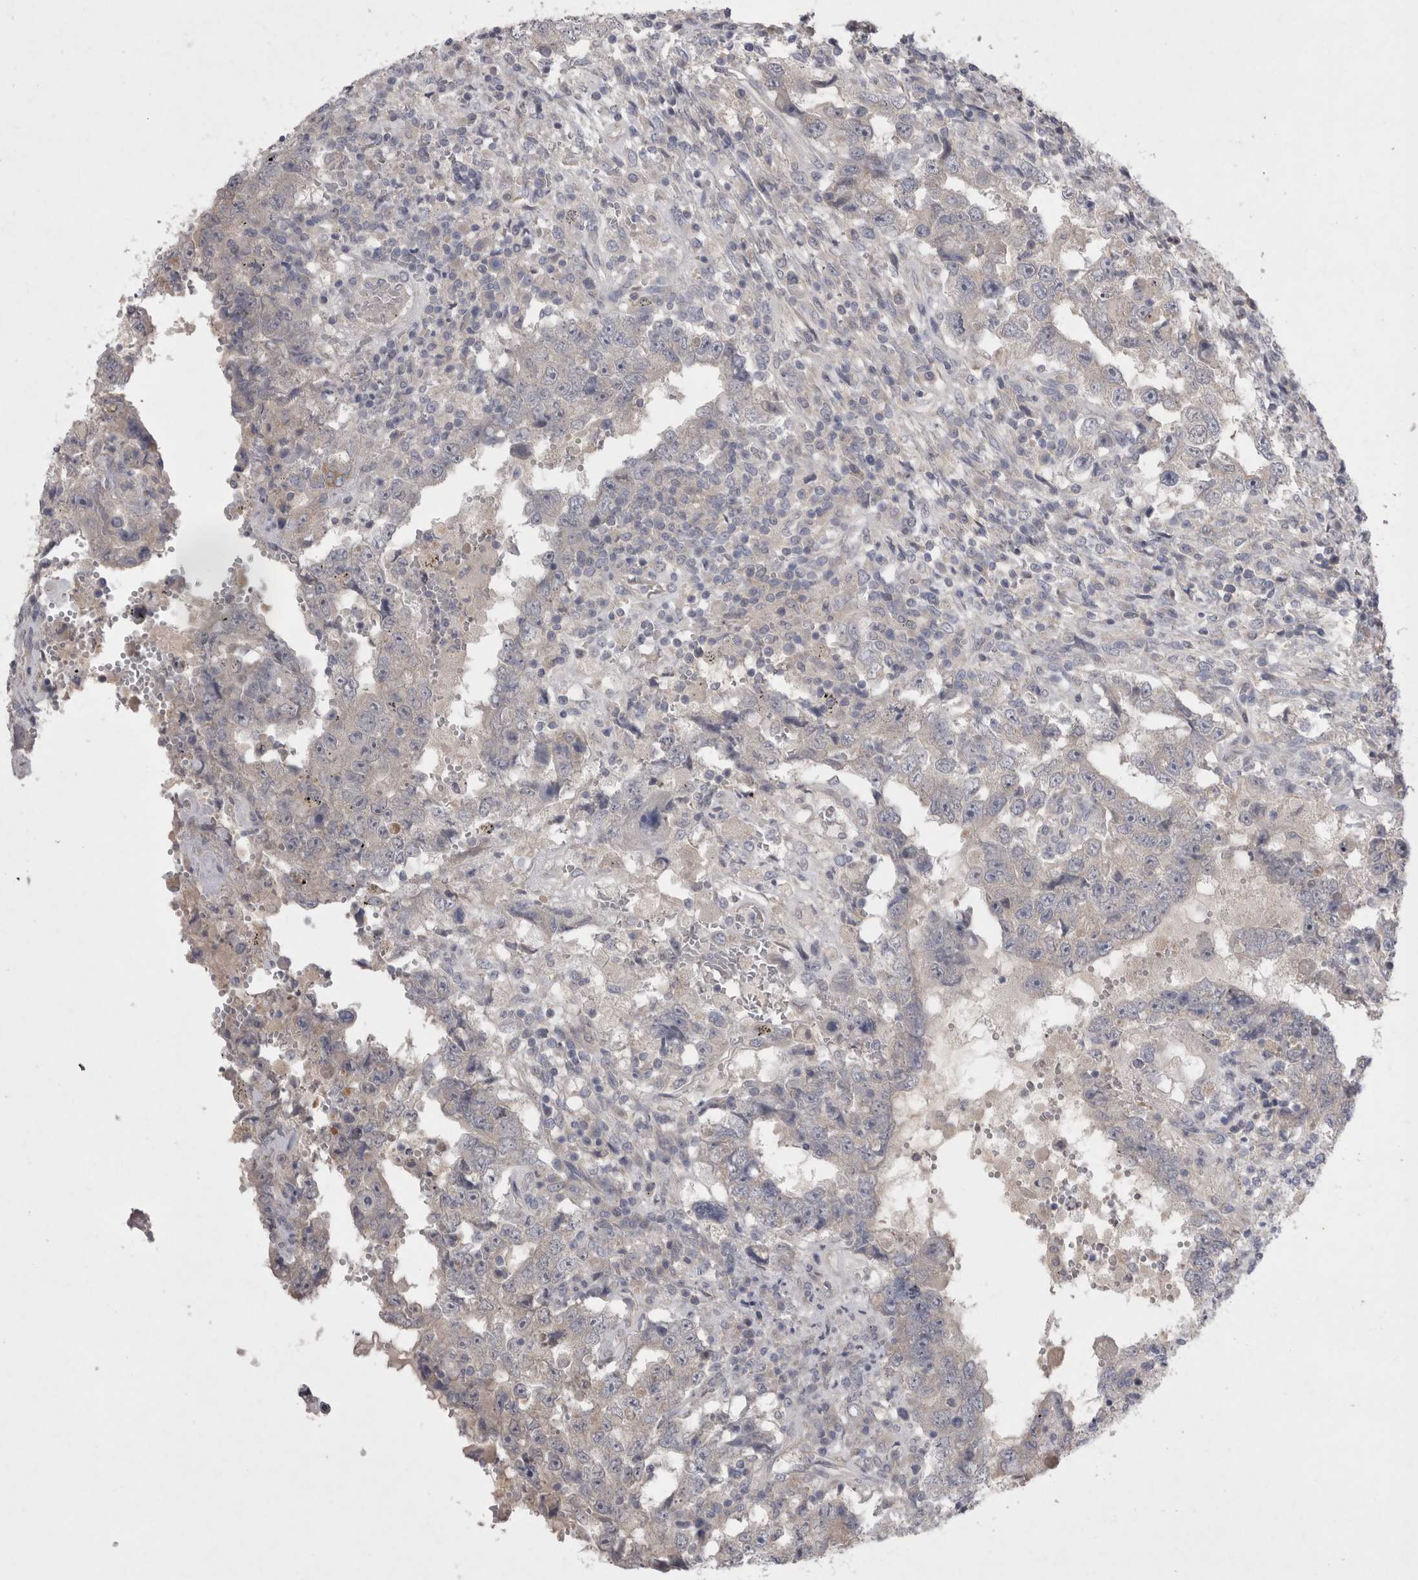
{"staining": {"intensity": "negative", "quantity": "none", "location": "none"}, "tissue": "testis cancer", "cell_type": "Tumor cells", "image_type": "cancer", "snomed": [{"axis": "morphology", "description": "Carcinoma, Embryonal, NOS"}, {"axis": "topography", "description": "Testis"}], "caption": "Immunohistochemistry (IHC) of embryonal carcinoma (testis) reveals no expression in tumor cells.", "gene": "LRRC40", "patient": {"sex": "male", "age": 26}}